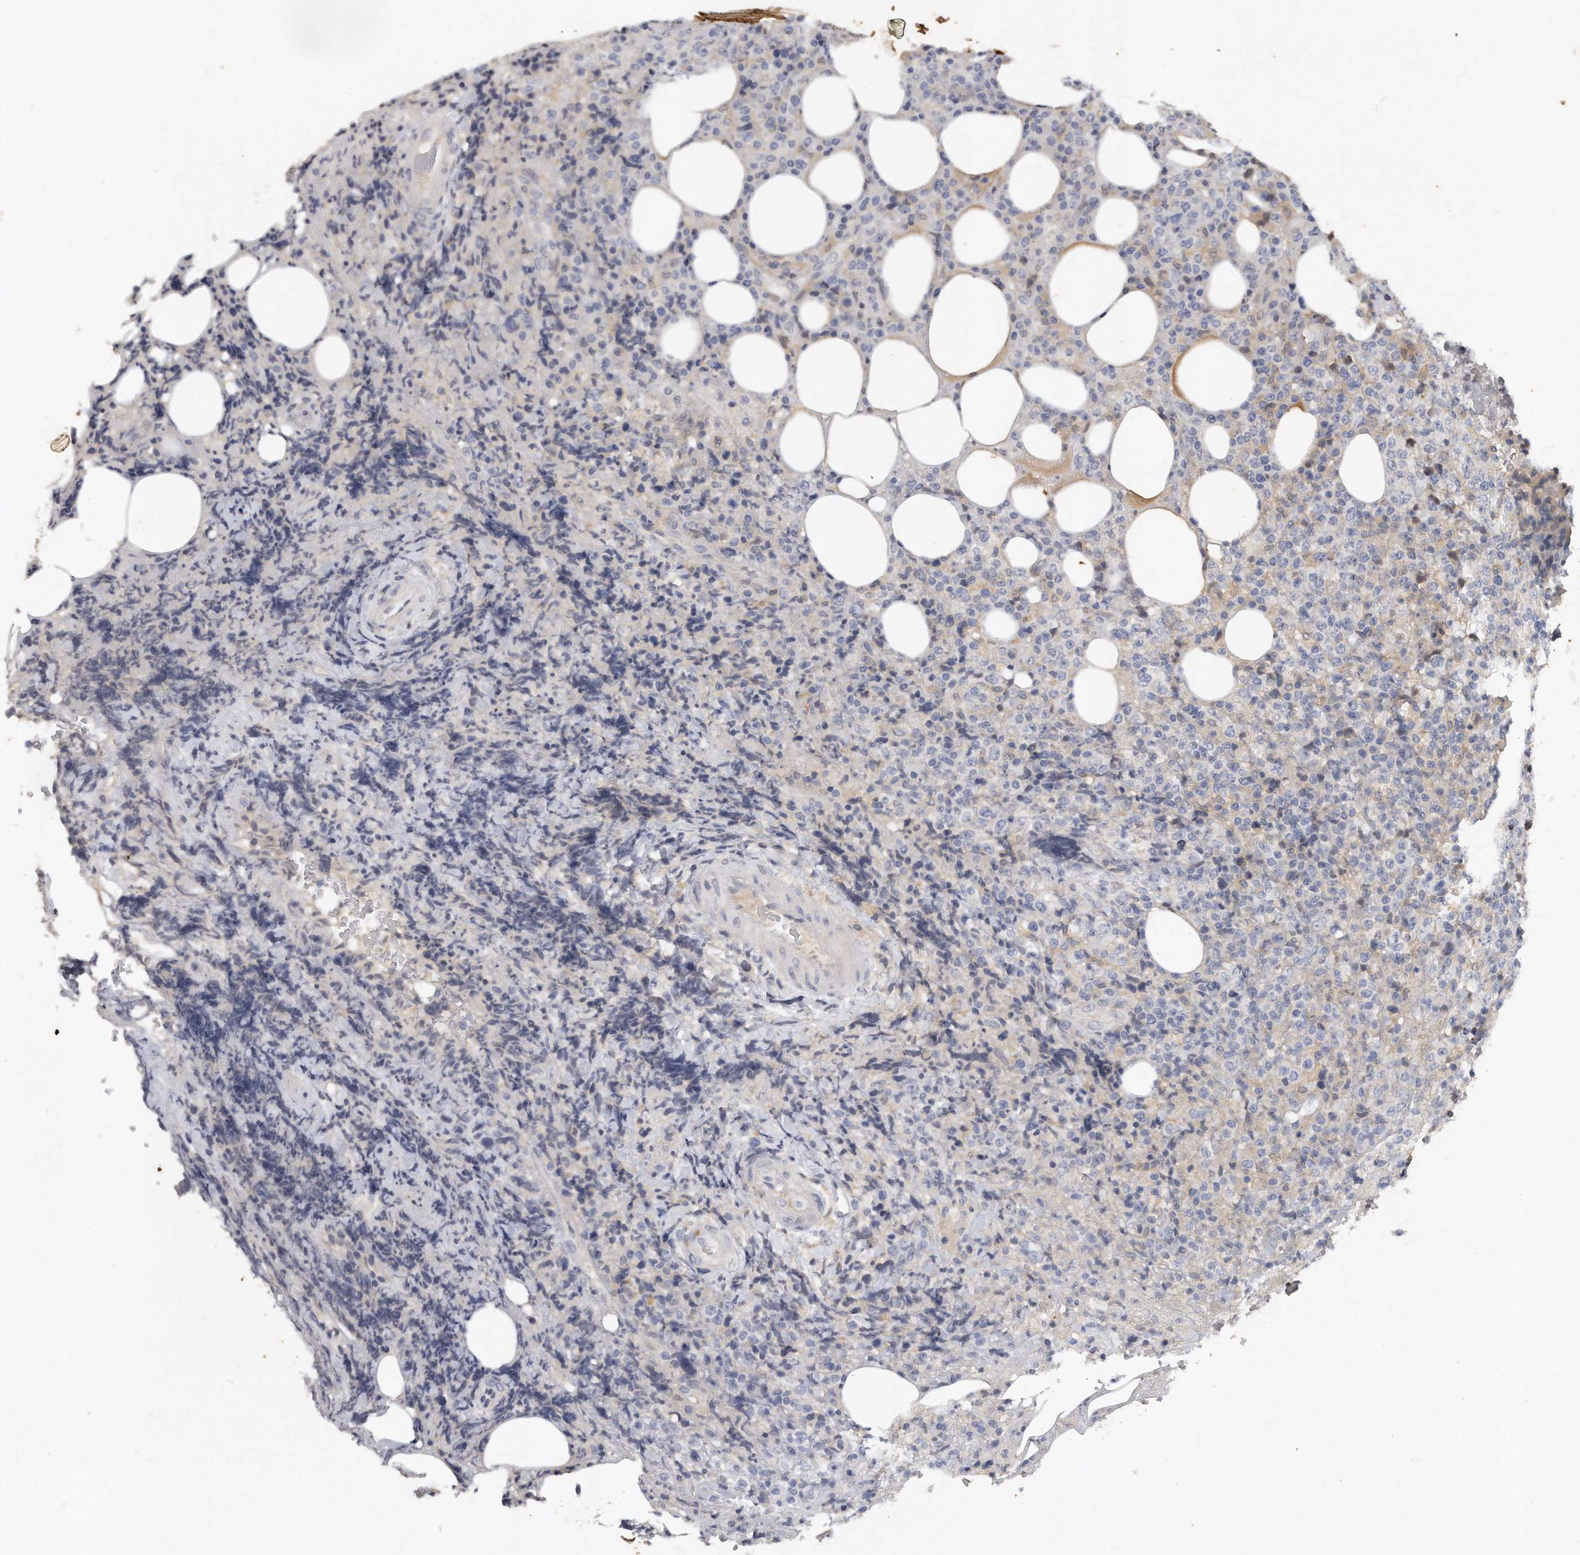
{"staining": {"intensity": "negative", "quantity": "none", "location": "none"}, "tissue": "lymphoma", "cell_type": "Tumor cells", "image_type": "cancer", "snomed": [{"axis": "morphology", "description": "Malignant lymphoma, non-Hodgkin's type, High grade"}, {"axis": "topography", "description": "Lymph node"}], "caption": "This is an immunohistochemistry (IHC) histopathology image of human high-grade malignant lymphoma, non-Hodgkin's type. There is no positivity in tumor cells.", "gene": "CAMK1", "patient": {"sex": "male", "age": 13}}